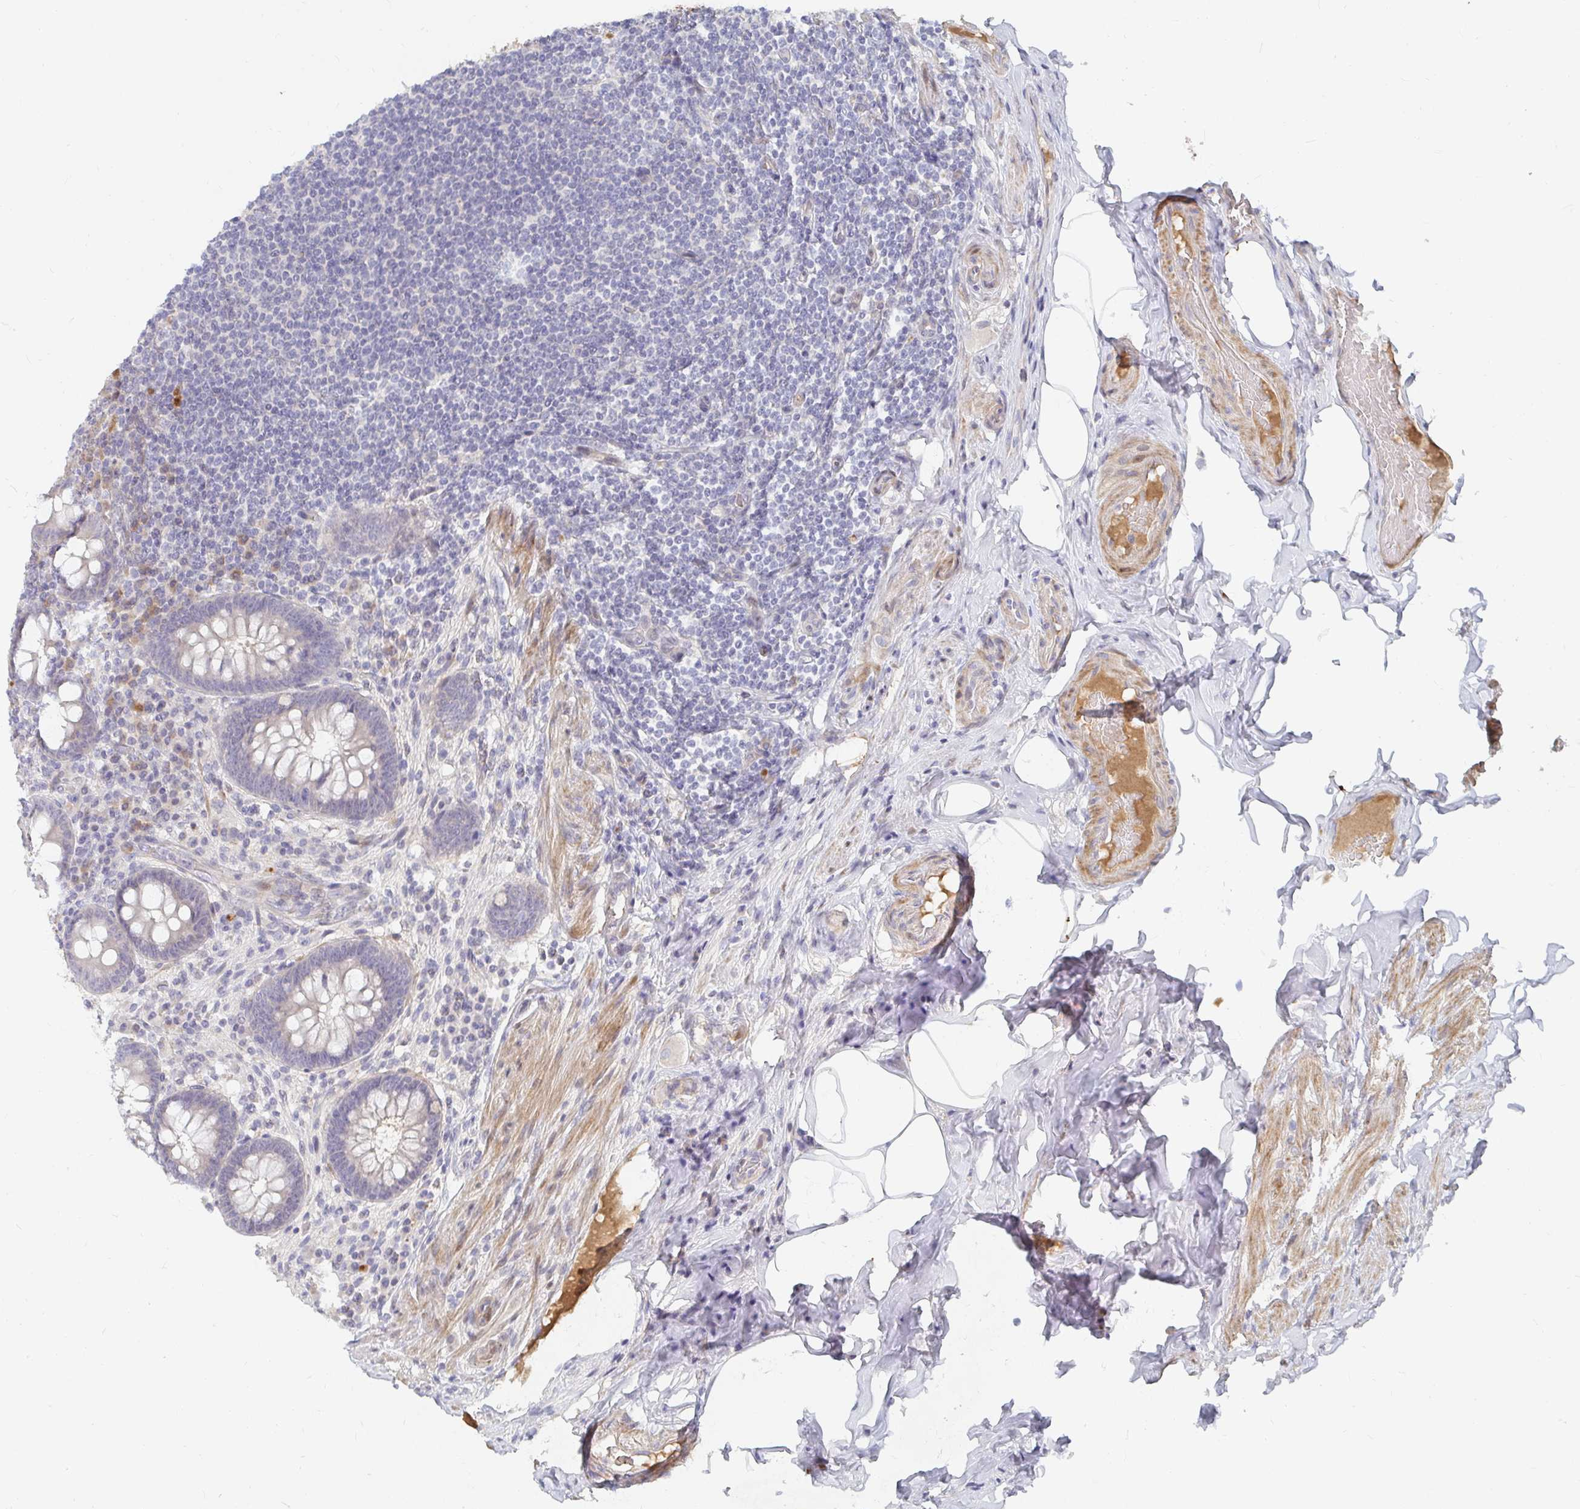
{"staining": {"intensity": "negative", "quantity": "none", "location": "none"}, "tissue": "appendix", "cell_type": "Glandular cells", "image_type": "normal", "snomed": [{"axis": "morphology", "description": "Normal tissue, NOS"}, {"axis": "topography", "description": "Appendix"}], "caption": "High magnification brightfield microscopy of unremarkable appendix stained with DAB (3,3'-diaminobenzidine) (brown) and counterstained with hematoxylin (blue): glandular cells show no significant positivity.", "gene": "NME9", "patient": {"sex": "male", "age": 71}}